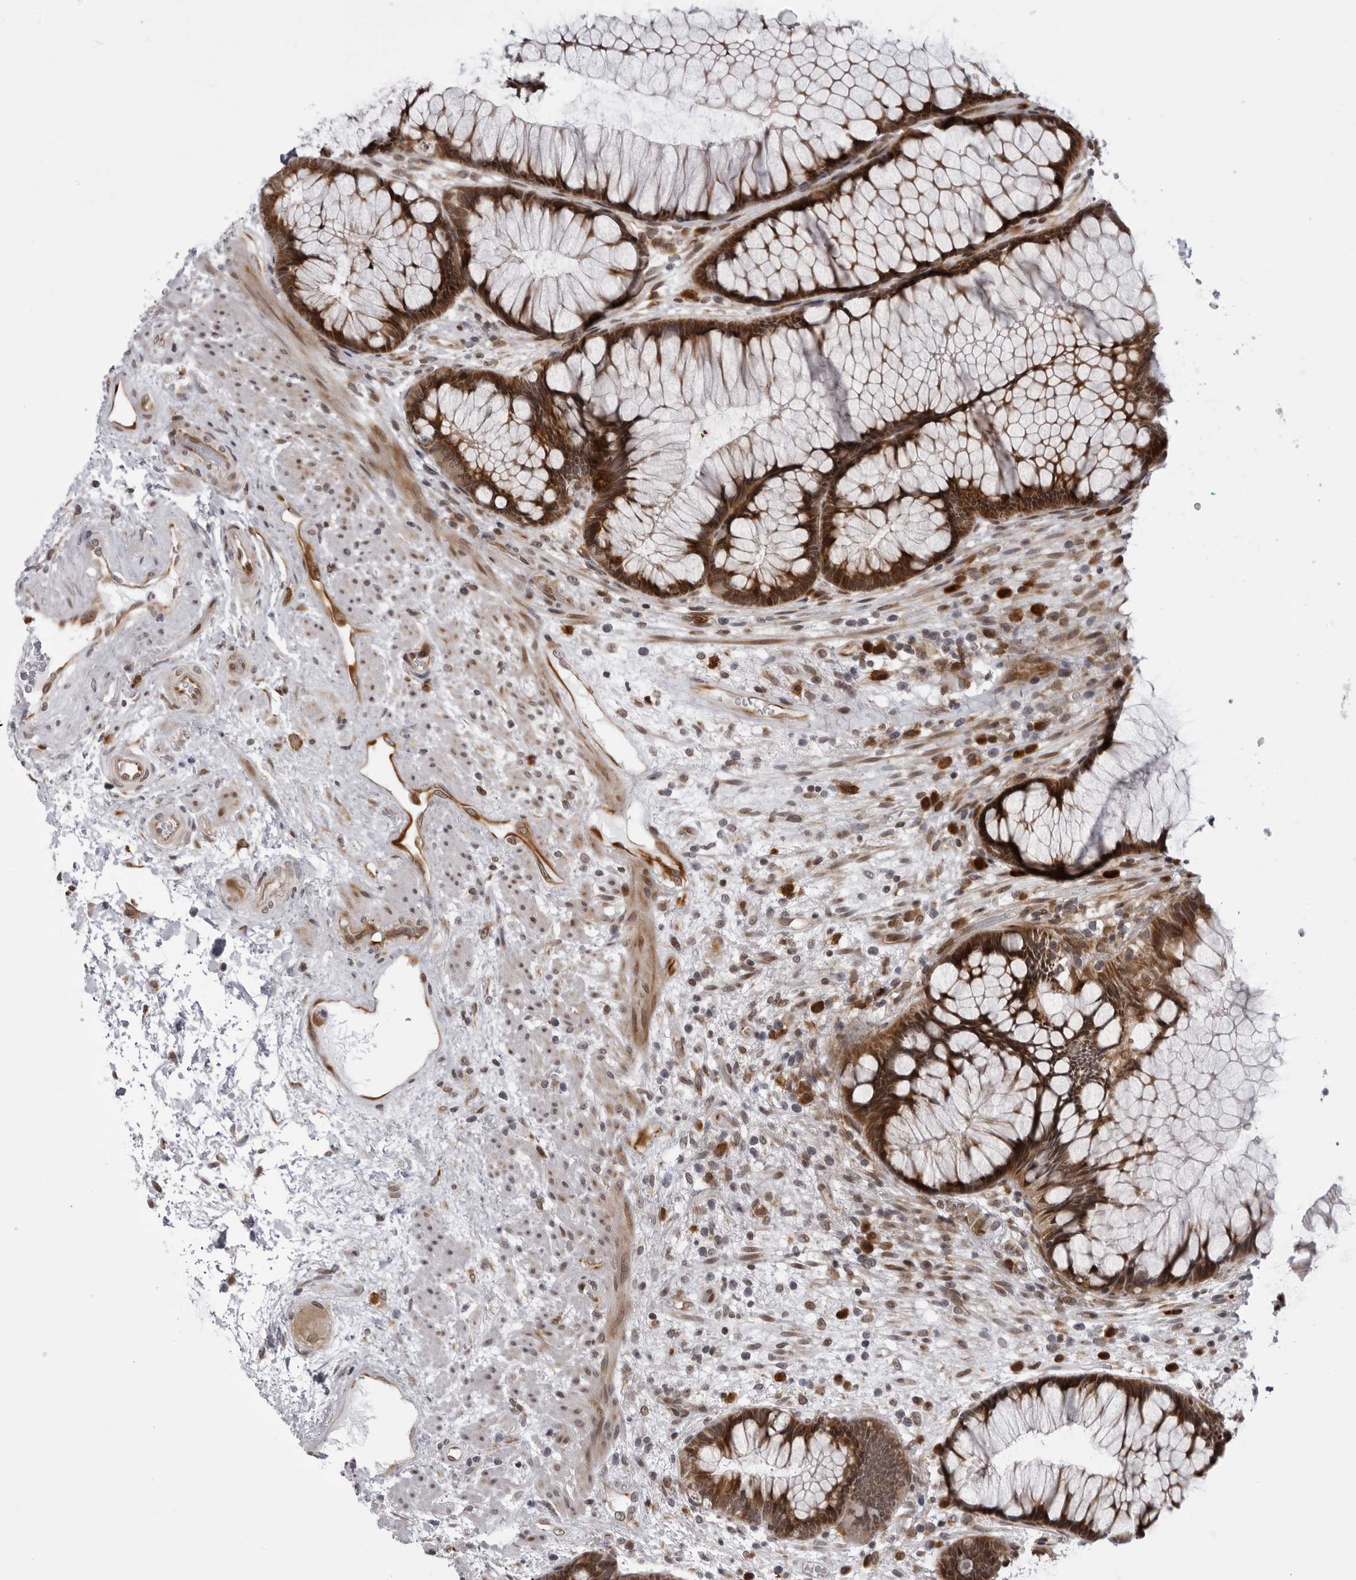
{"staining": {"intensity": "strong", "quantity": ">75%", "location": "cytoplasmic/membranous"}, "tissue": "rectum", "cell_type": "Glandular cells", "image_type": "normal", "snomed": [{"axis": "morphology", "description": "Normal tissue, NOS"}, {"axis": "topography", "description": "Rectum"}], "caption": "Immunohistochemistry staining of unremarkable rectum, which demonstrates high levels of strong cytoplasmic/membranous staining in approximately >75% of glandular cells indicating strong cytoplasmic/membranous protein staining. The staining was performed using DAB (3,3'-diaminobenzidine) (brown) for protein detection and nuclei were counterstained in hematoxylin (blue).", "gene": "GCSAML", "patient": {"sex": "male", "age": 51}}